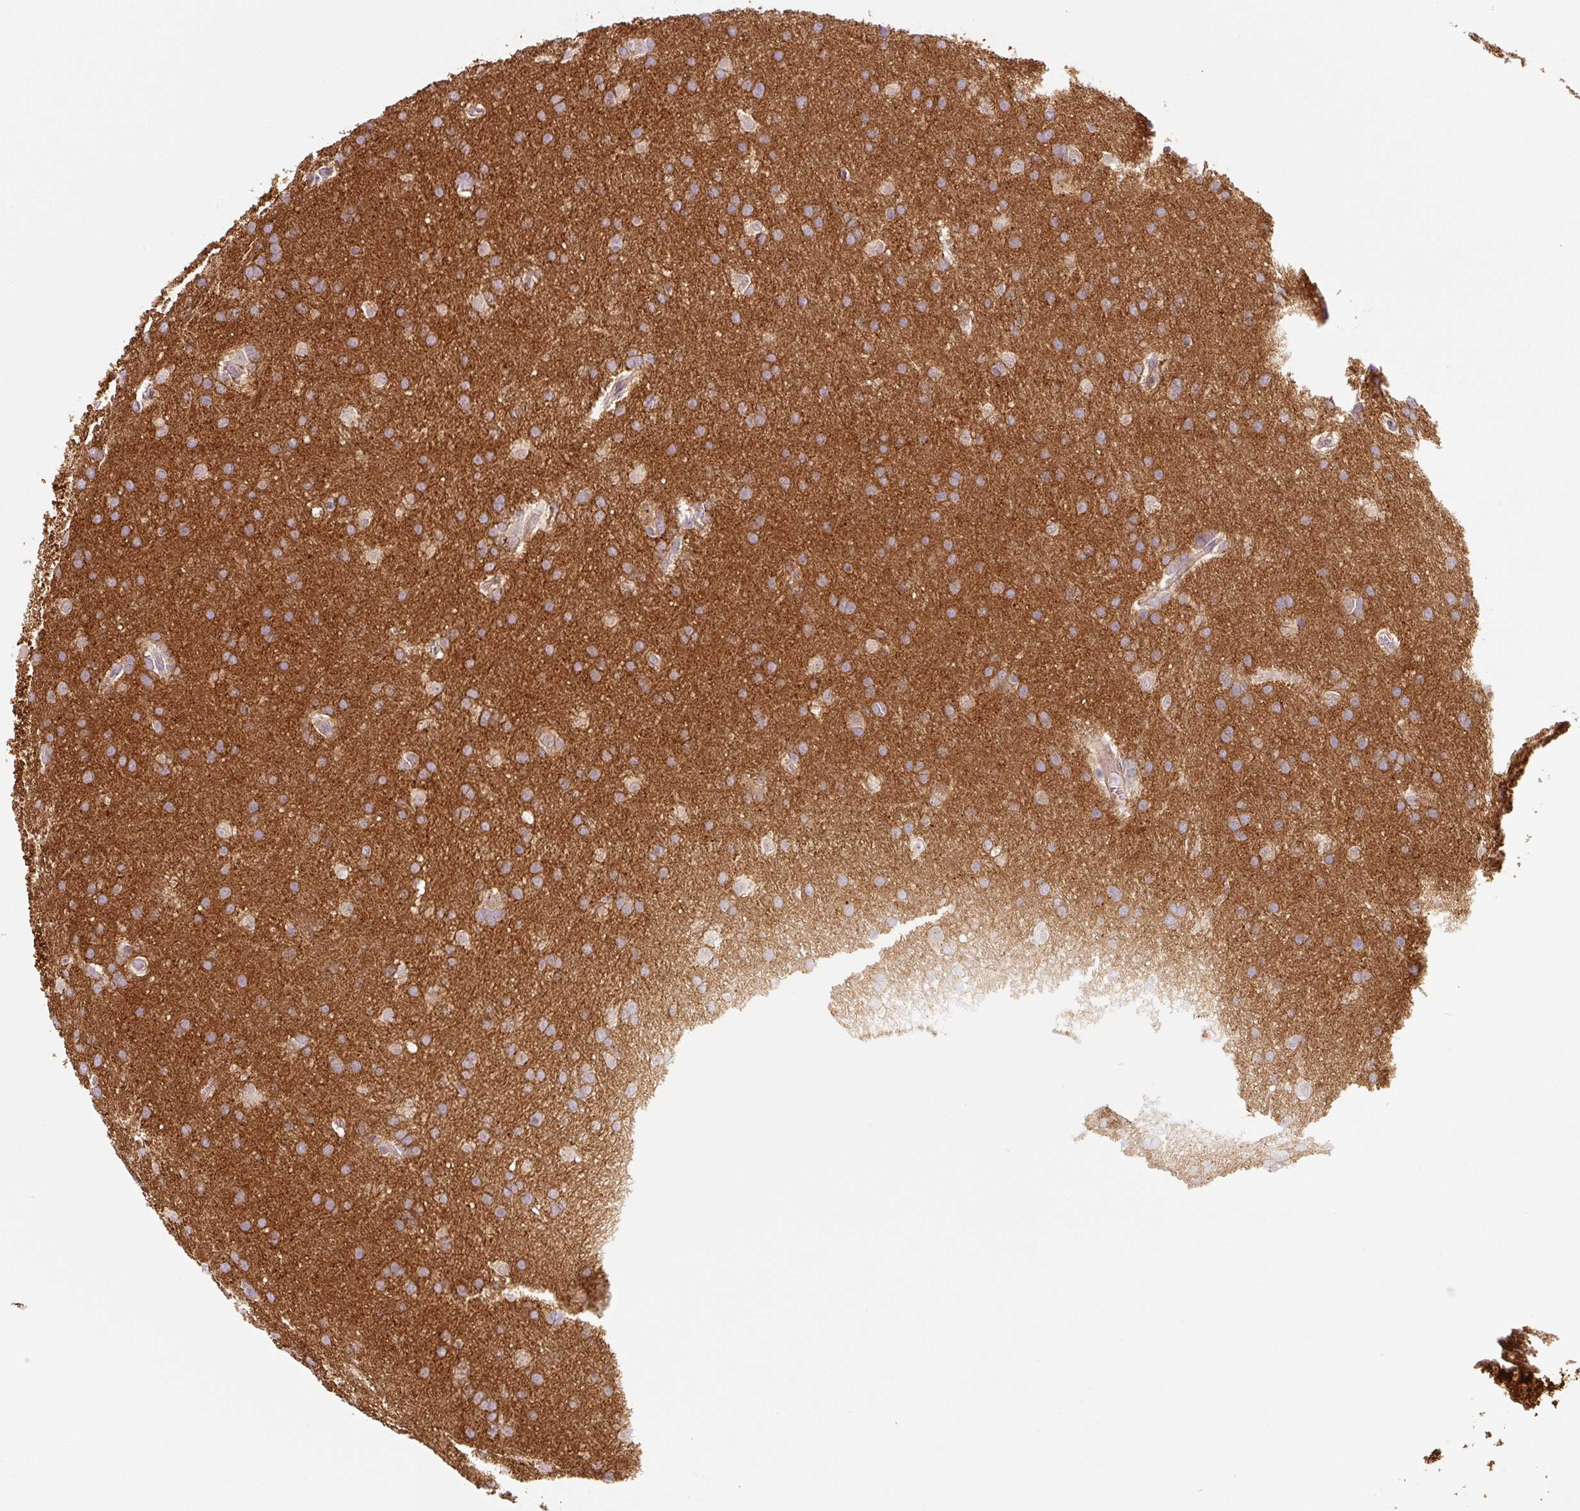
{"staining": {"intensity": "weak", "quantity": "<25%", "location": "cytoplasmic/membranous"}, "tissue": "glioma", "cell_type": "Tumor cells", "image_type": "cancer", "snomed": [{"axis": "morphology", "description": "Glioma, malignant, High grade"}, {"axis": "topography", "description": "Brain"}], "caption": "A histopathology image of human glioma is negative for staining in tumor cells. (DAB IHC, high magnification).", "gene": "PRKAA2", "patient": {"sex": "male", "age": 53}}